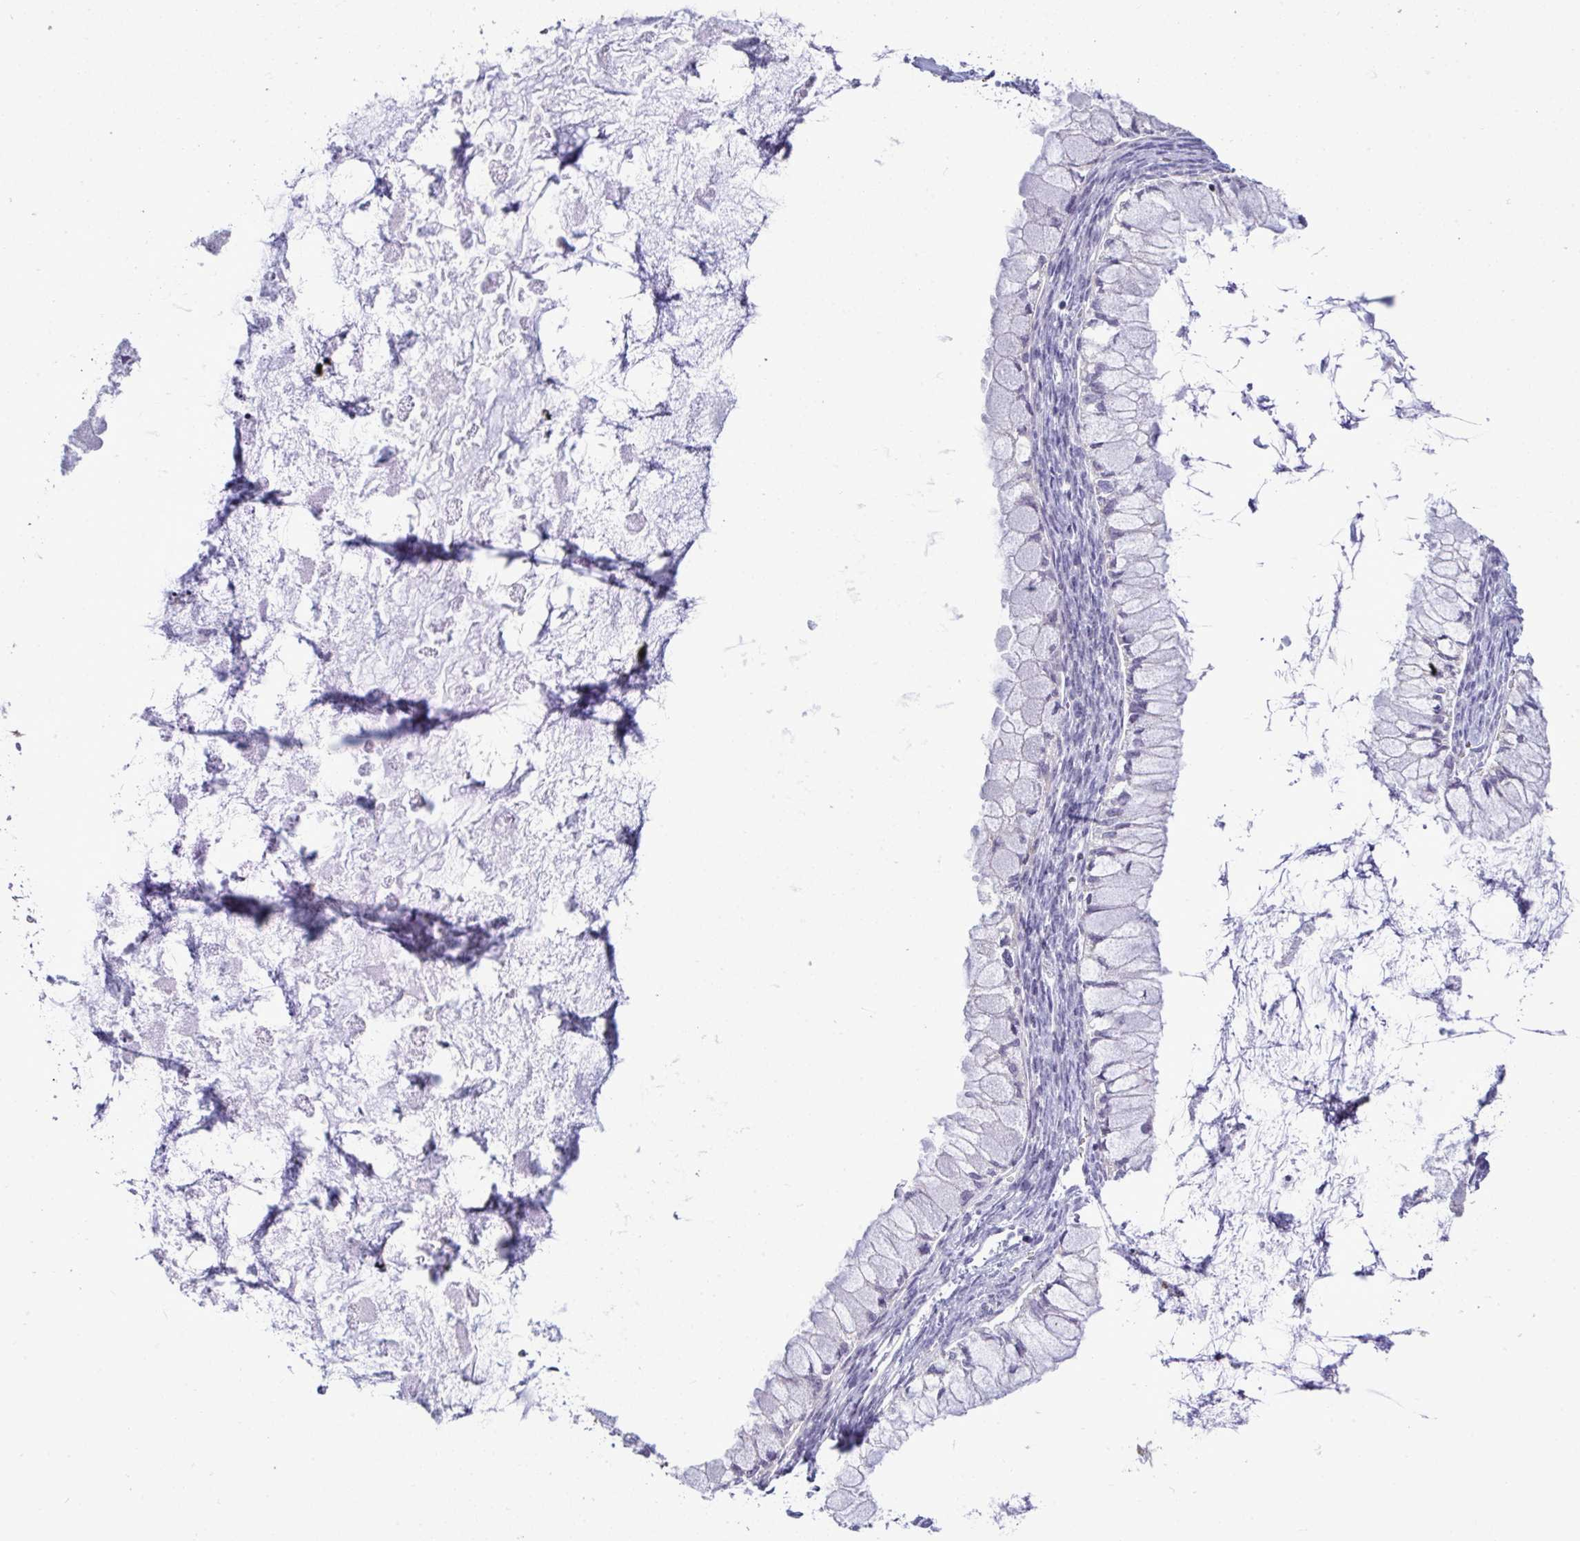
{"staining": {"intensity": "negative", "quantity": "none", "location": "none"}, "tissue": "ovarian cancer", "cell_type": "Tumor cells", "image_type": "cancer", "snomed": [{"axis": "morphology", "description": "Cystadenocarcinoma, mucinous, NOS"}, {"axis": "topography", "description": "Ovary"}], "caption": "Ovarian cancer (mucinous cystadenocarcinoma) was stained to show a protein in brown. There is no significant staining in tumor cells.", "gene": "SPAG1", "patient": {"sex": "female", "age": 34}}